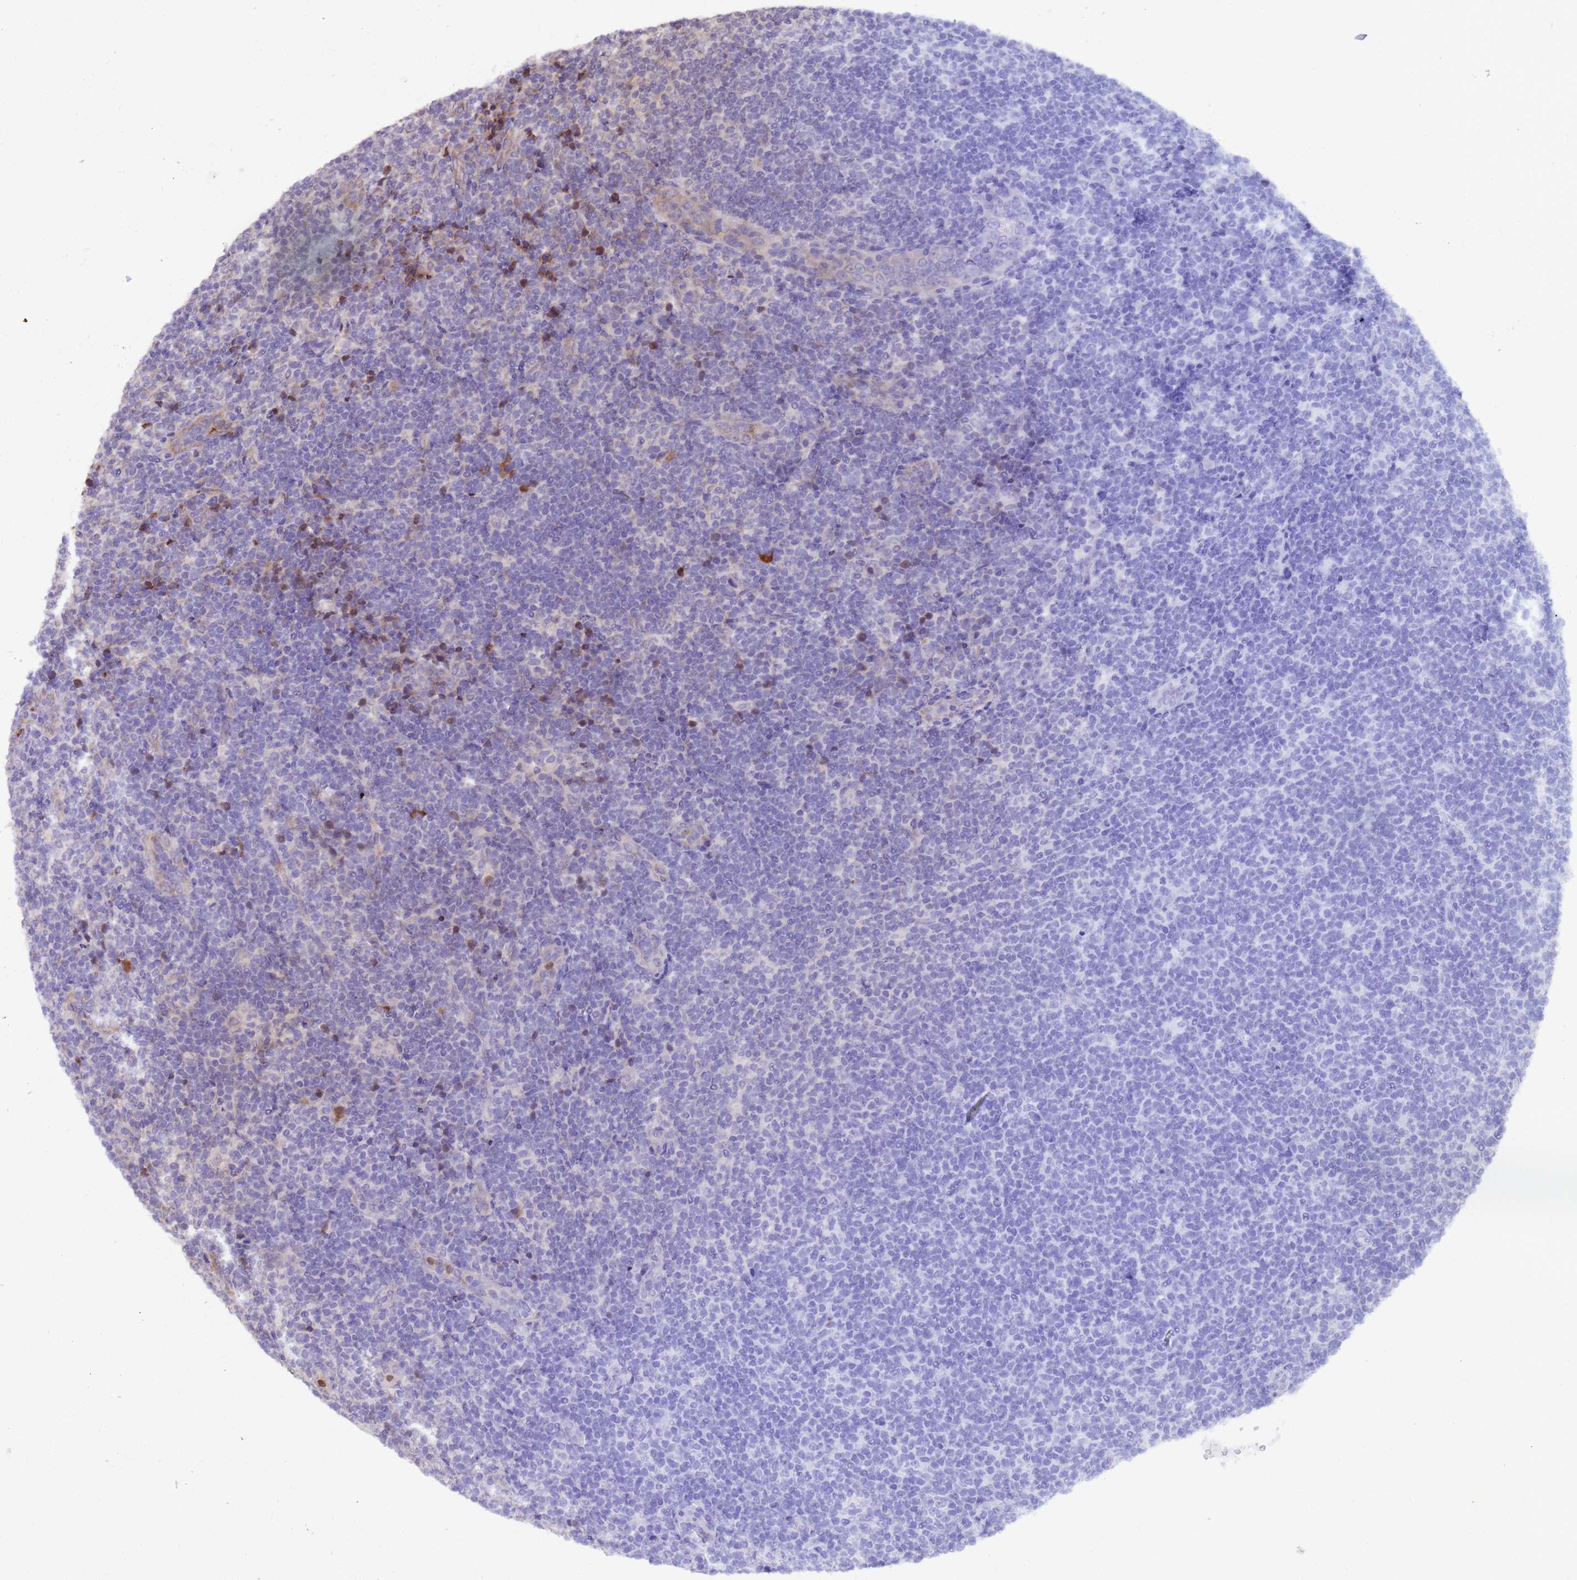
{"staining": {"intensity": "negative", "quantity": "none", "location": "none"}, "tissue": "lymphoma", "cell_type": "Tumor cells", "image_type": "cancer", "snomed": [{"axis": "morphology", "description": "Malignant lymphoma, non-Hodgkin's type, Low grade"}, {"axis": "topography", "description": "Lymph node"}], "caption": "Immunohistochemistry (IHC) micrograph of human low-grade malignant lymphoma, non-Hodgkin's type stained for a protein (brown), which reveals no positivity in tumor cells. Brightfield microscopy of IHC stained with DAB (3,3'-diaminobenzidine) (brown) and hematoxylin (blue), captured at high magnification.", "gene": "ZNF619", "patient": {"sex": "male", "age": 66}}